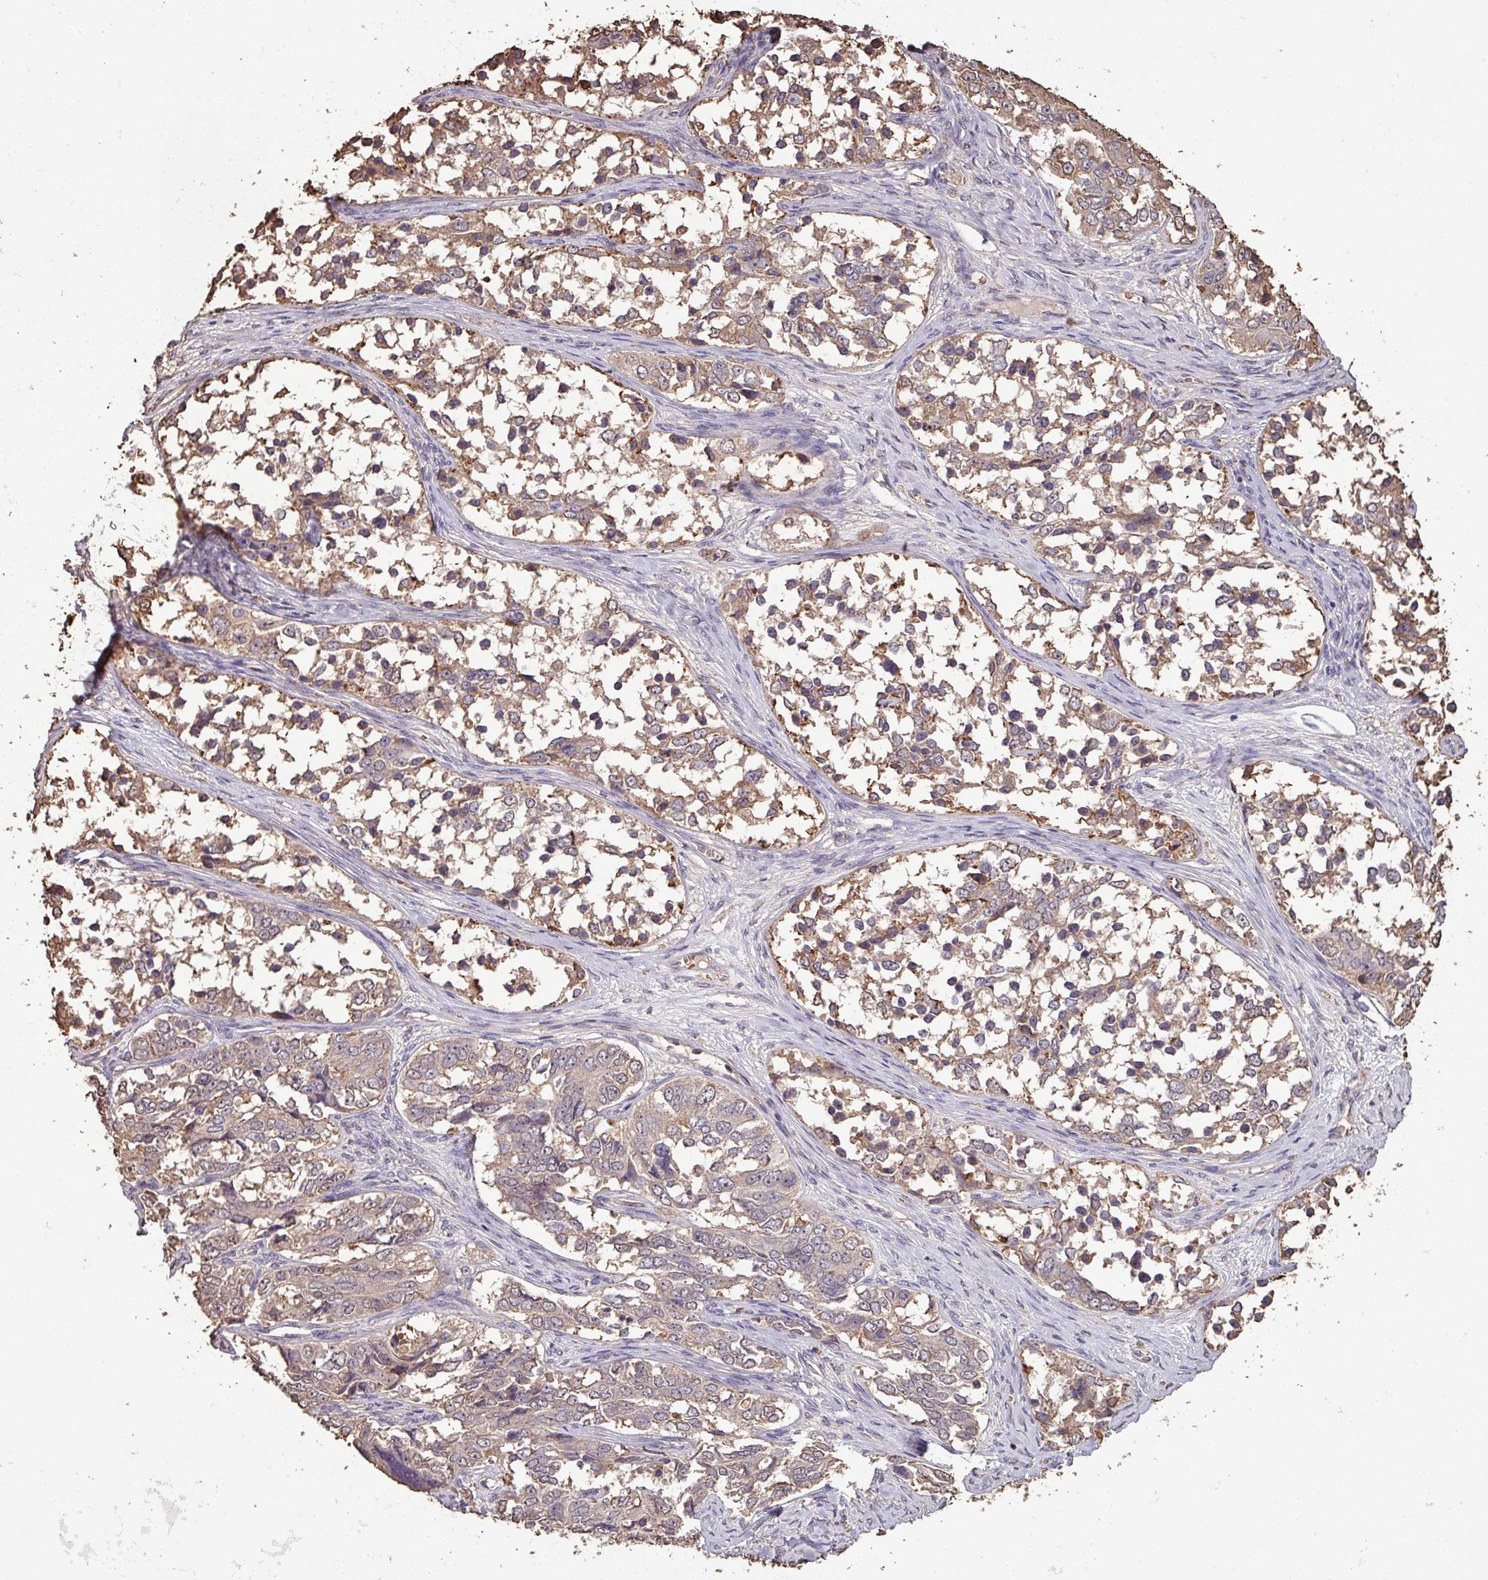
{"staining": {"intensity": "moderate", "quantity": ">75%", "location": "cytoplasmic/membranous"}, "tissue": "ovarian cancer", "cell_type": "Tumor cells", "image_type": "cancer", "snomed": [{"axis": "morphology", "description": "Carcinoma, endometroid"}, {"axis": "topography", "description": "Ovary"}], "caption": "The histopathology image exhibits staining of ovarian cancer (endometroid carcinoma), revealing moderate cytoplasmic/membranous protein staining (brown color) within tumor cells. Immunohistochemistry stains the protein in brown and the nuclei are stained blue.", "gene": "CAMK2B", "patient": {"sex": "female", "age": 51}}